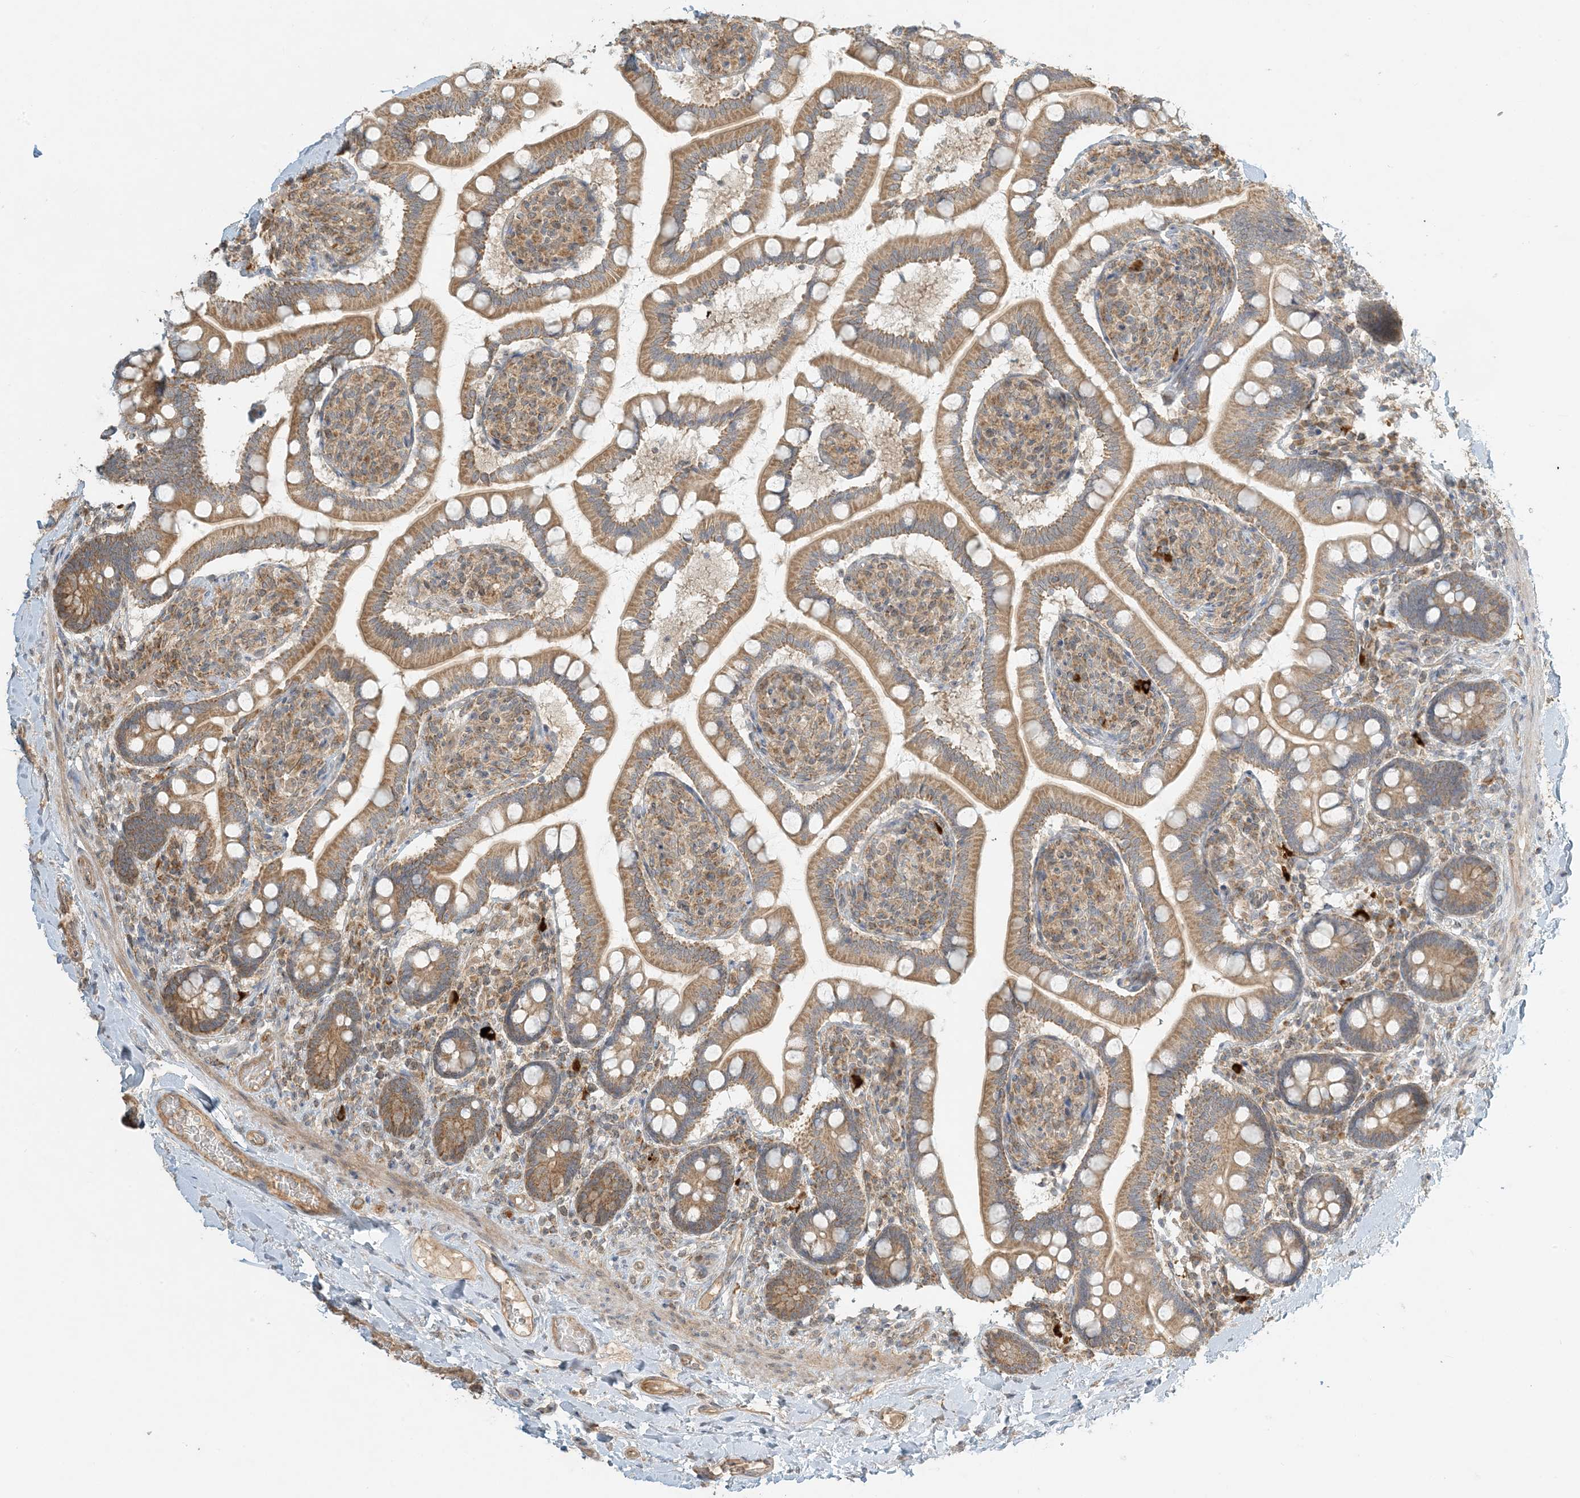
{"staining": {"intensity": "moderate", "quantity": ">75%", "location": "cytoplasmic/membranous"}, "tissue": "small intestine", "cell_type": "Glandular cells", "image_type": "normal", "snomed": [{"axis": "morphology", "description": "Normal tissue, NOS"}, {"axis": "topography", "description": "Small intestine"}], "caption": "Small intestine stained for a protein reveals moderate cytoplasmic/membranous positivity in glandular cells. The staining is performed using DAB brown chromogen to label protein expression. The nuclei are counter-stained blue using hematoxylin.", "gene": "MCOLN1", "patient": {"sex": "female", "age": 64}}